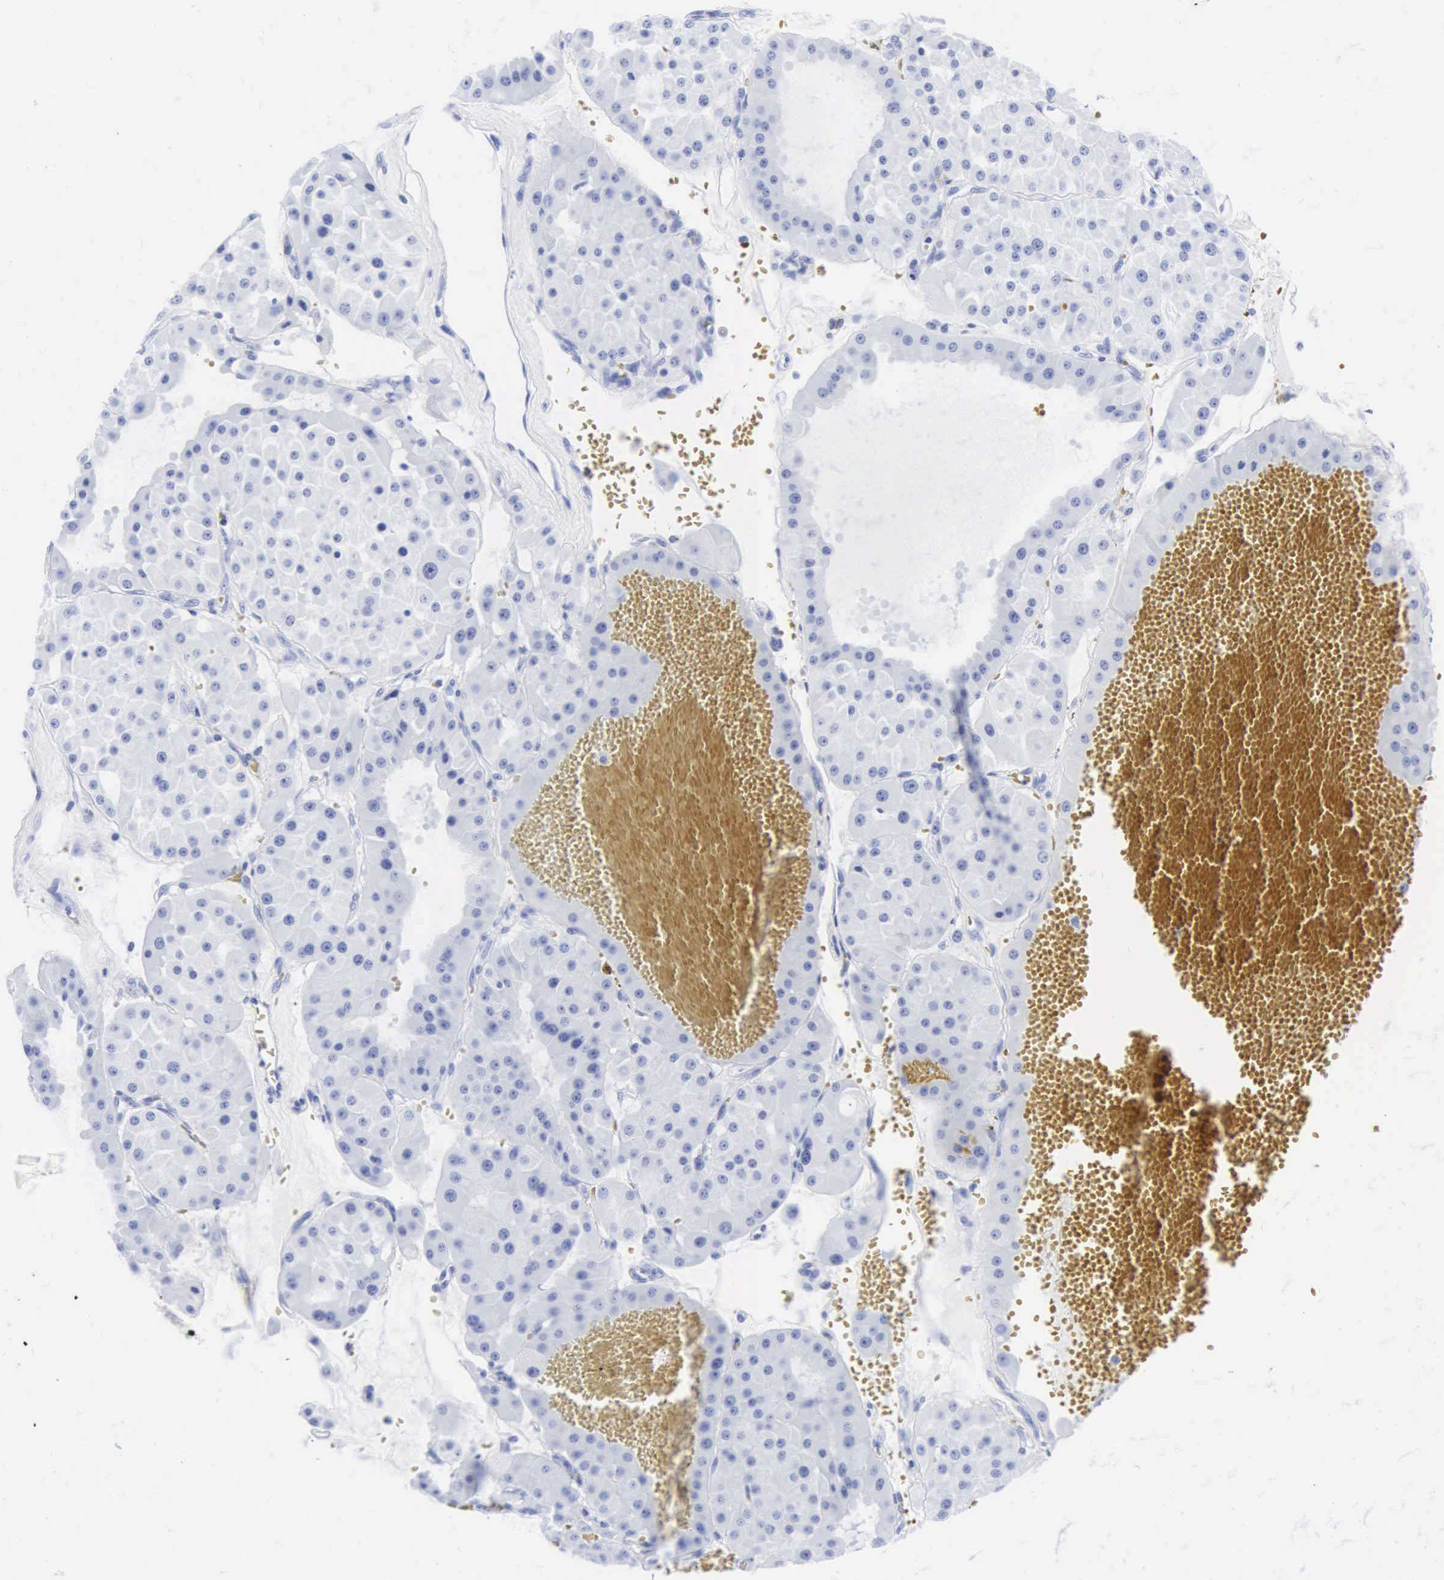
{"staining": {"intensity": "negative", "quantity": "none", "location": "none"}, "tissue": "renal cancer", "cell_type": "Tumor cells", "image_type": "cancer", "snomed": [{"axis": "morphology", "description": "Adenocarcinoma, uncertain malignant potential"}, {"axis": "topography", "description": "Kidney"}], "caption": "Immunohistochemistry (IHC) image of neoplastic tissue: renal adenocarcinoma,  uncertain malignant potential stained with DAB displays no significant protein positivity in tumor cells.", "gene": "CGB3", "patient": {"sex": "male", "age": 63}}